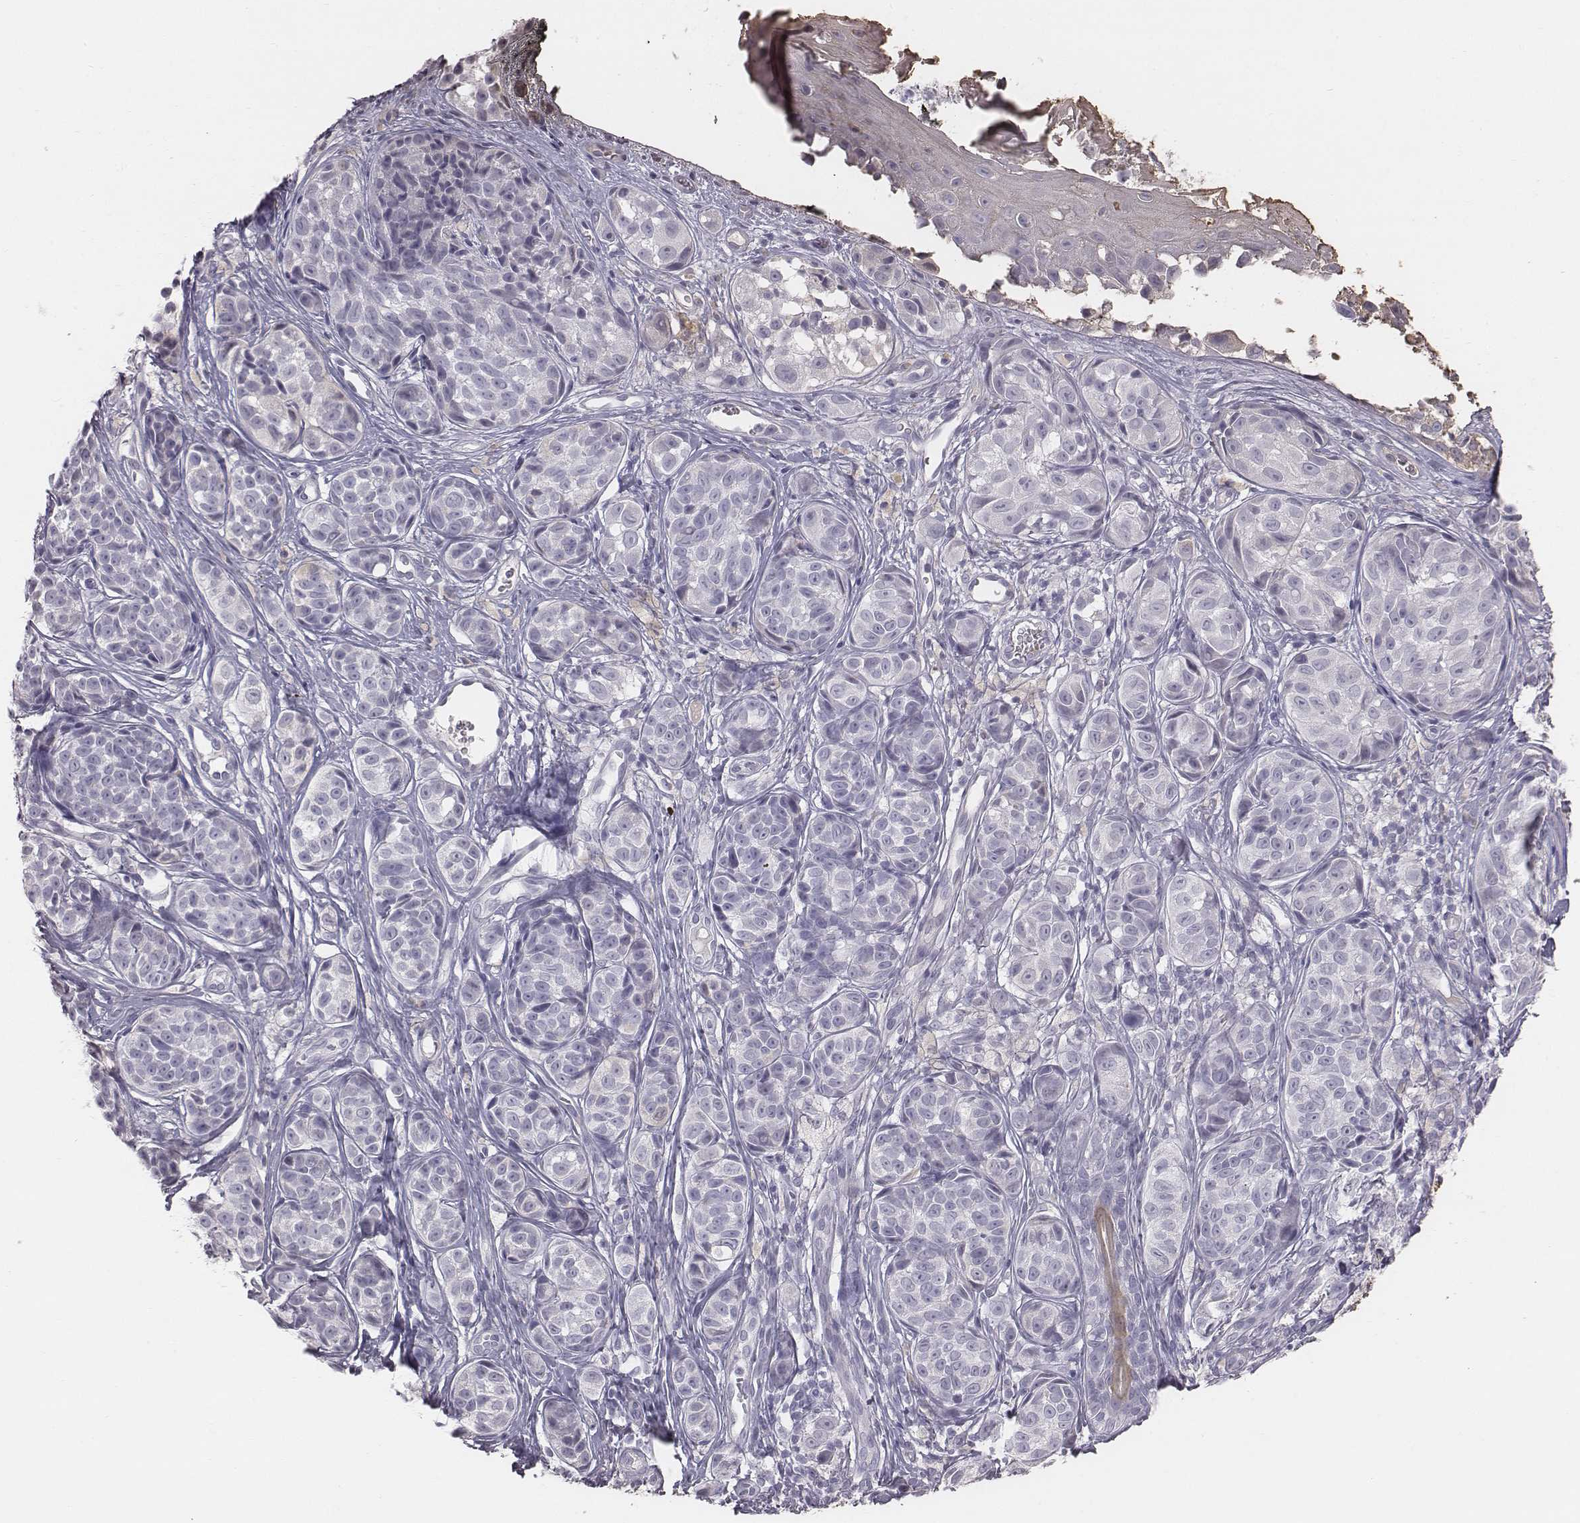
{"staining": {"intensity": "weak", "quantity": "<25%", "location": "cytoplasmic/membranous"}, "tissue": "melanoma", "cell_type": "Tumor cells", "image_type": "cancer", "snomed": [{"axis": "morphology", "description": "Malignant melanoma, NOS"}, {"axis": "topography", "description": "Skin"}], "caption": "Tumor cells are negative for protein expression in human malignant melanoma.", "gene": "C6orf58", "patient": {"sex": "male", "age": 48}}